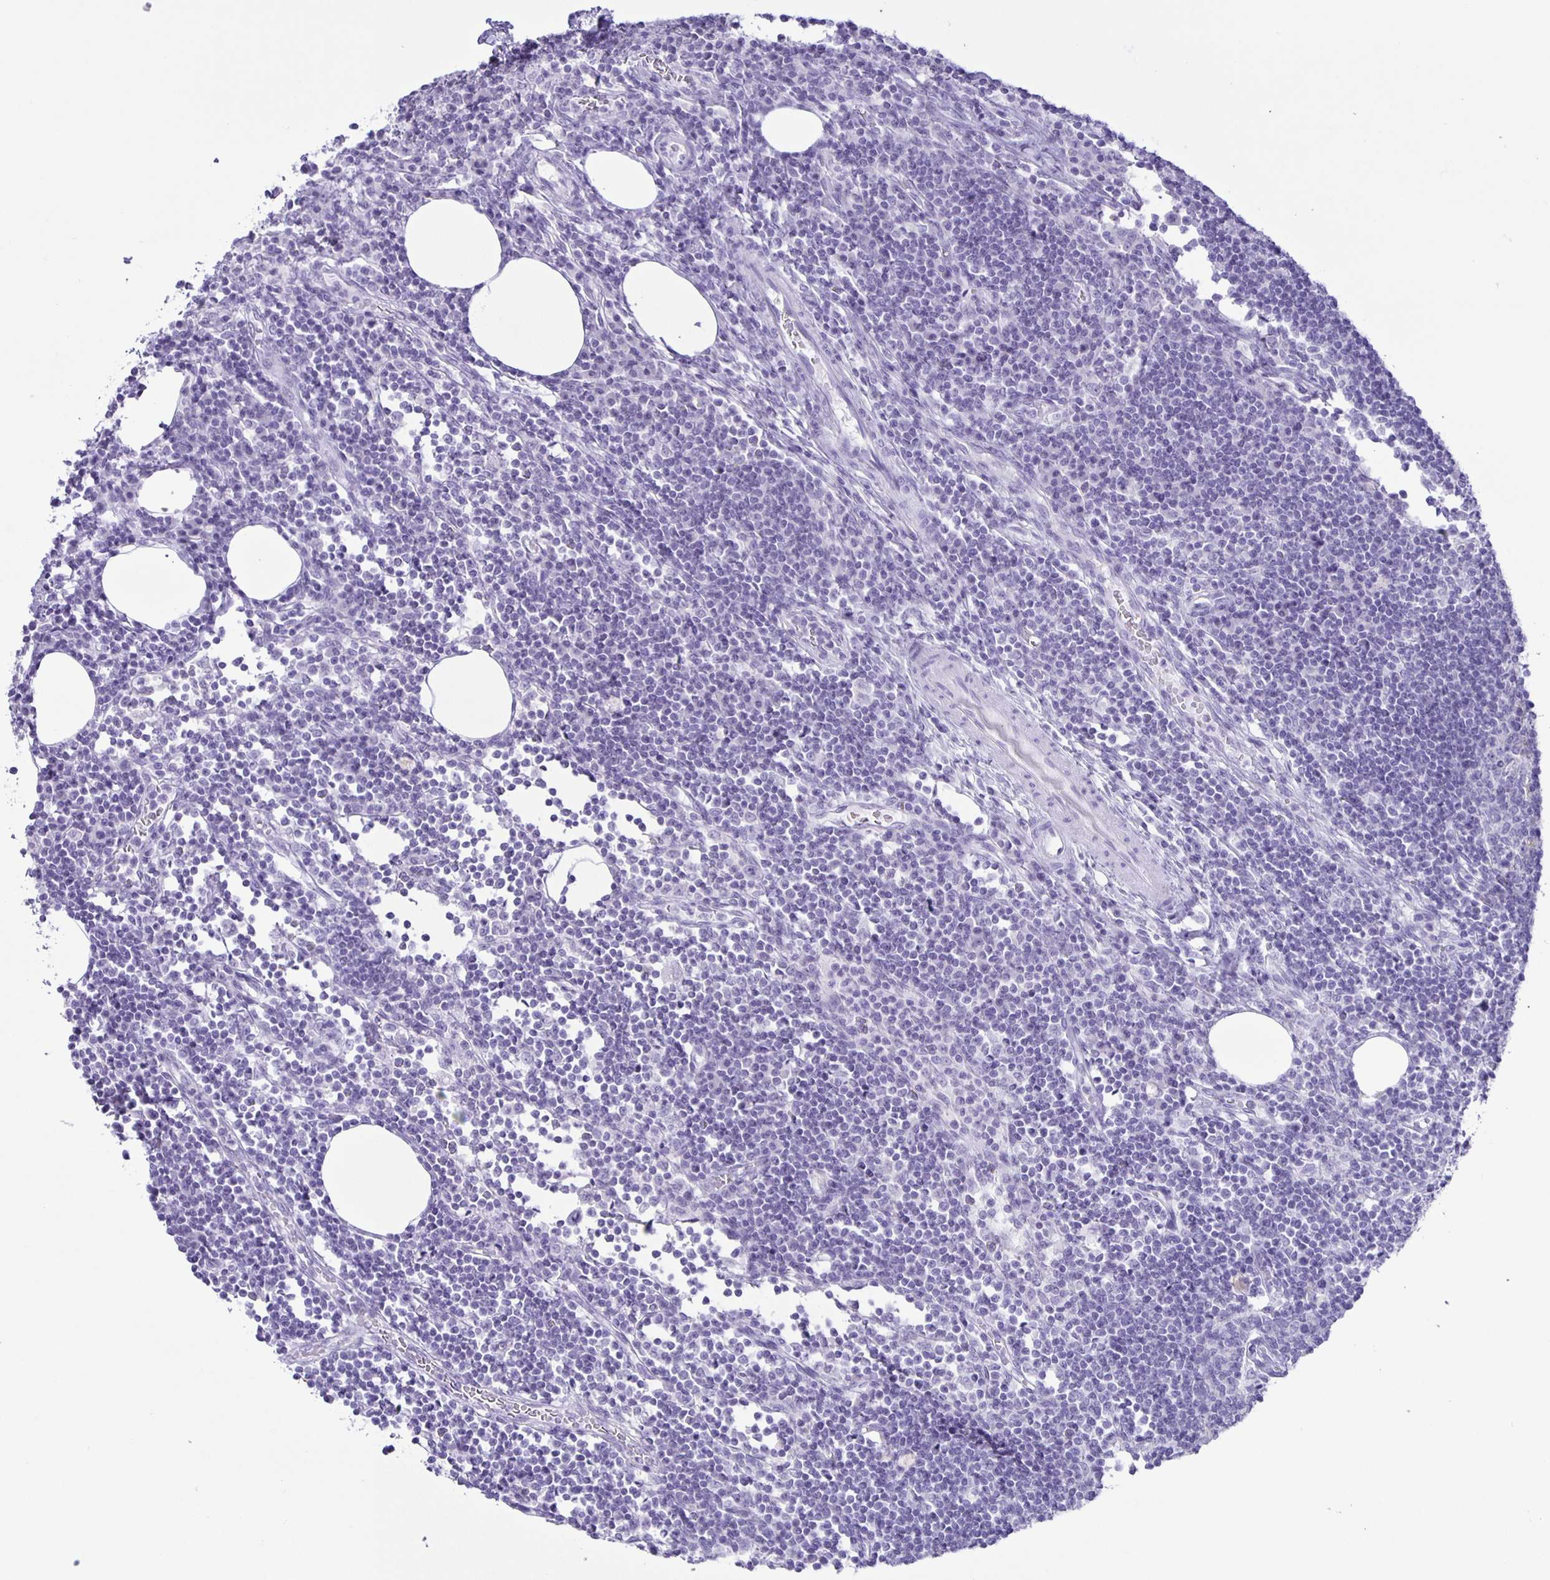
{"staining": {"intensity": "negative", "quantity": "none", "location": "none"}, "tissue": "lymph node", "cell_type": "Germinal center cells", "image_type": "normal", "snomed": [{"axis": "morphology", "description": "Normal tissue, NOS"}, {"axis": "topography", "description": "Lymph node"}], "caption": "An image of lymph node stained for a protein displays no brown staining in germinal center cells. (DAB immunohistochemistry (IHC) with hematoxylin counter stain).", "gene": "EZHIP", "patient": {"sex": "male", "age": 67}}